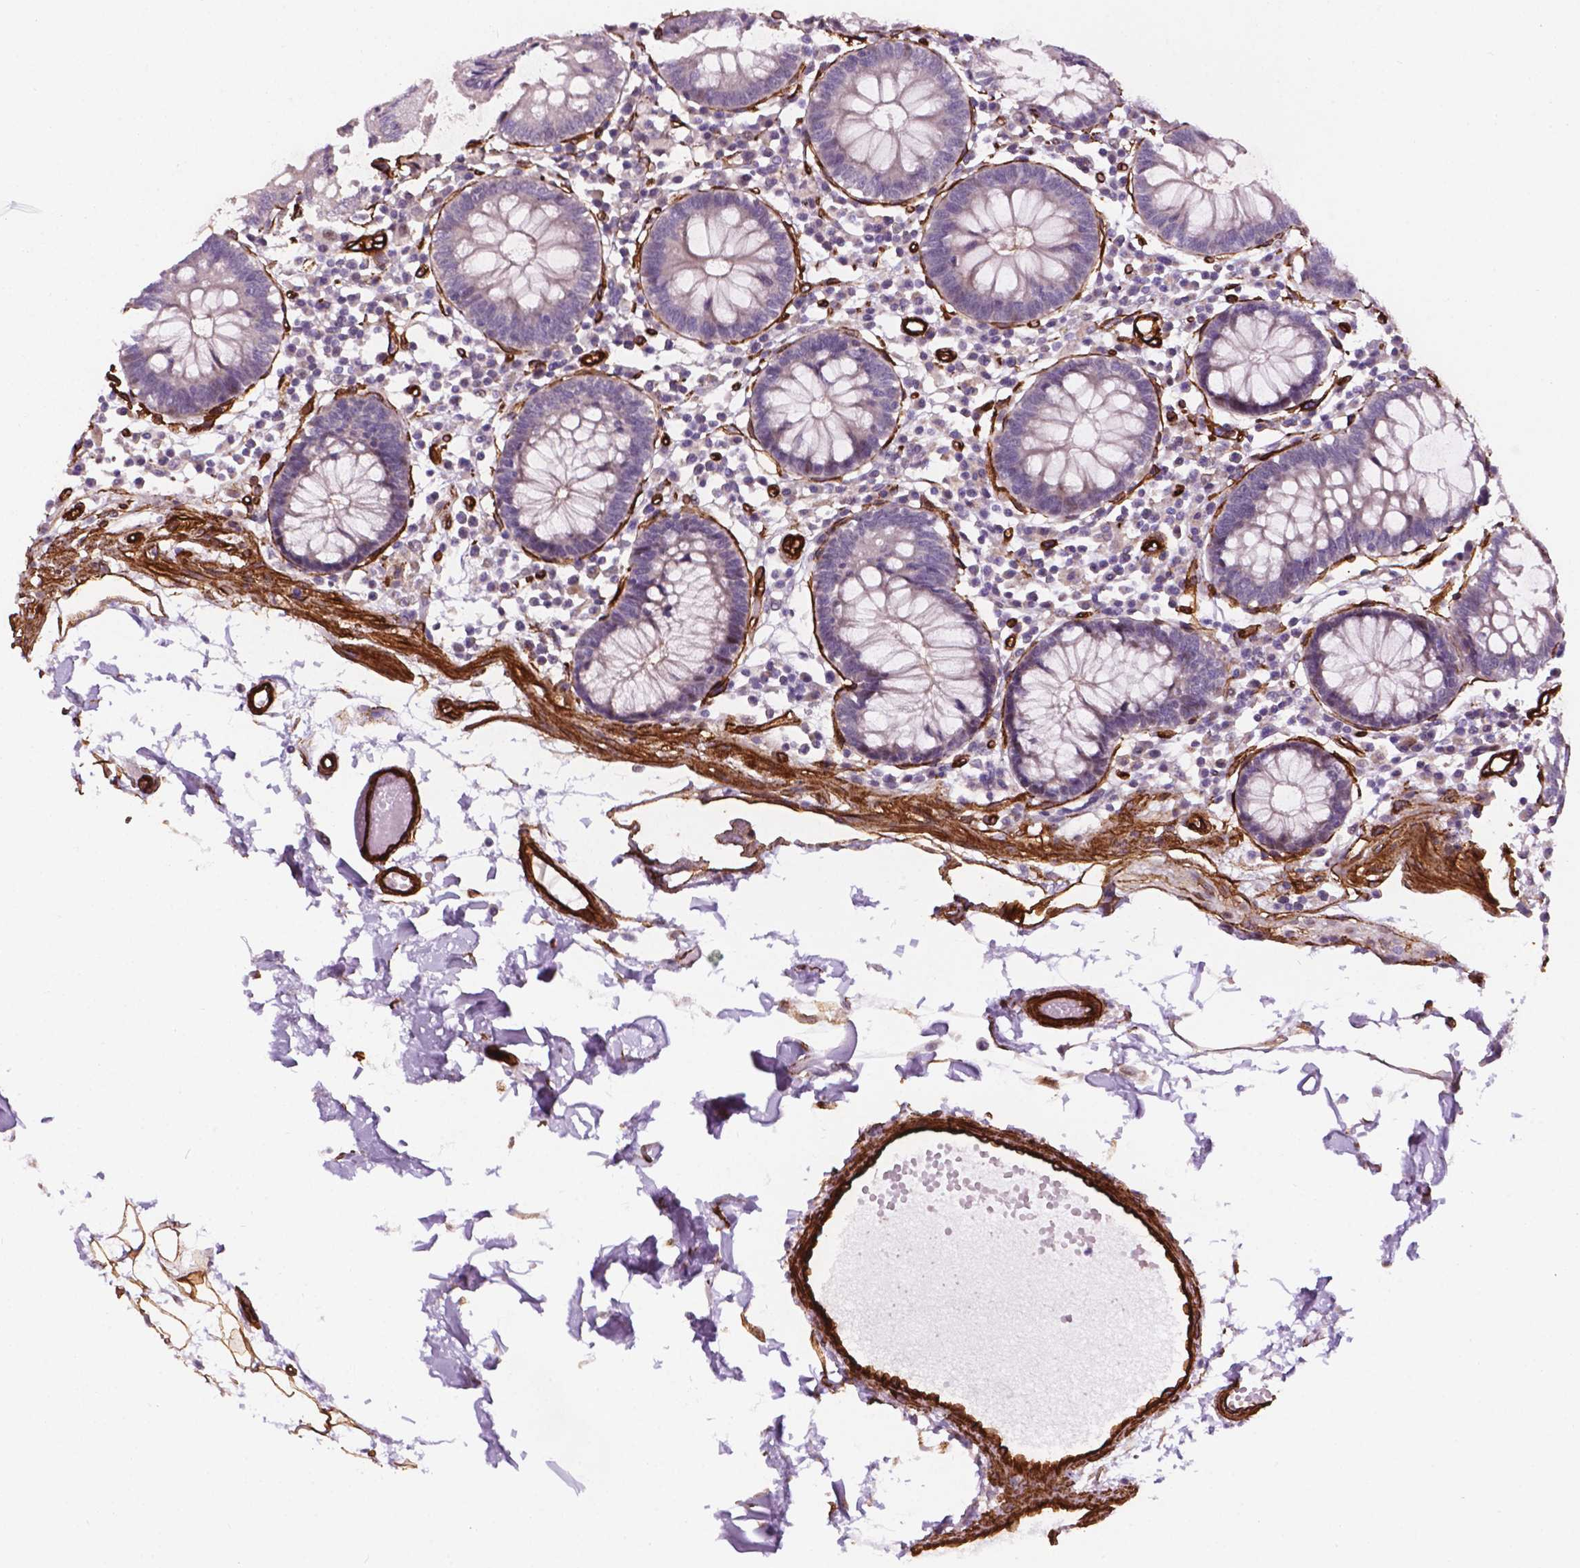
{"staining": {"intensity": "strong", "quantity": ">75%", "location": "cytoplasmic/membranous"}, "tissue": "colon", "cell_type": "Endothelial cells", "image_type": "normal", "snomed": [{"axis": "morphology", "description": "Normal tissue, NOS"}, {"axis": "morphology", "description": "Adenocarcinoma, NOS"}, {"axis": "topography", "description": "Colon"}], "caption": "Colon was stained to show a protein in brown. There is high levels of strong cytoplasmic/membranous staining in approximately >75% of endothelial cells. The protein of interest is stained brown, and the nuclei are stained in blue (DAB (3,3'-diaminobenzidine) IHC with brightfield microscopy, high magnification).", "gene": "EGFL8", "patient": {"sex": "male", "age": 83}}